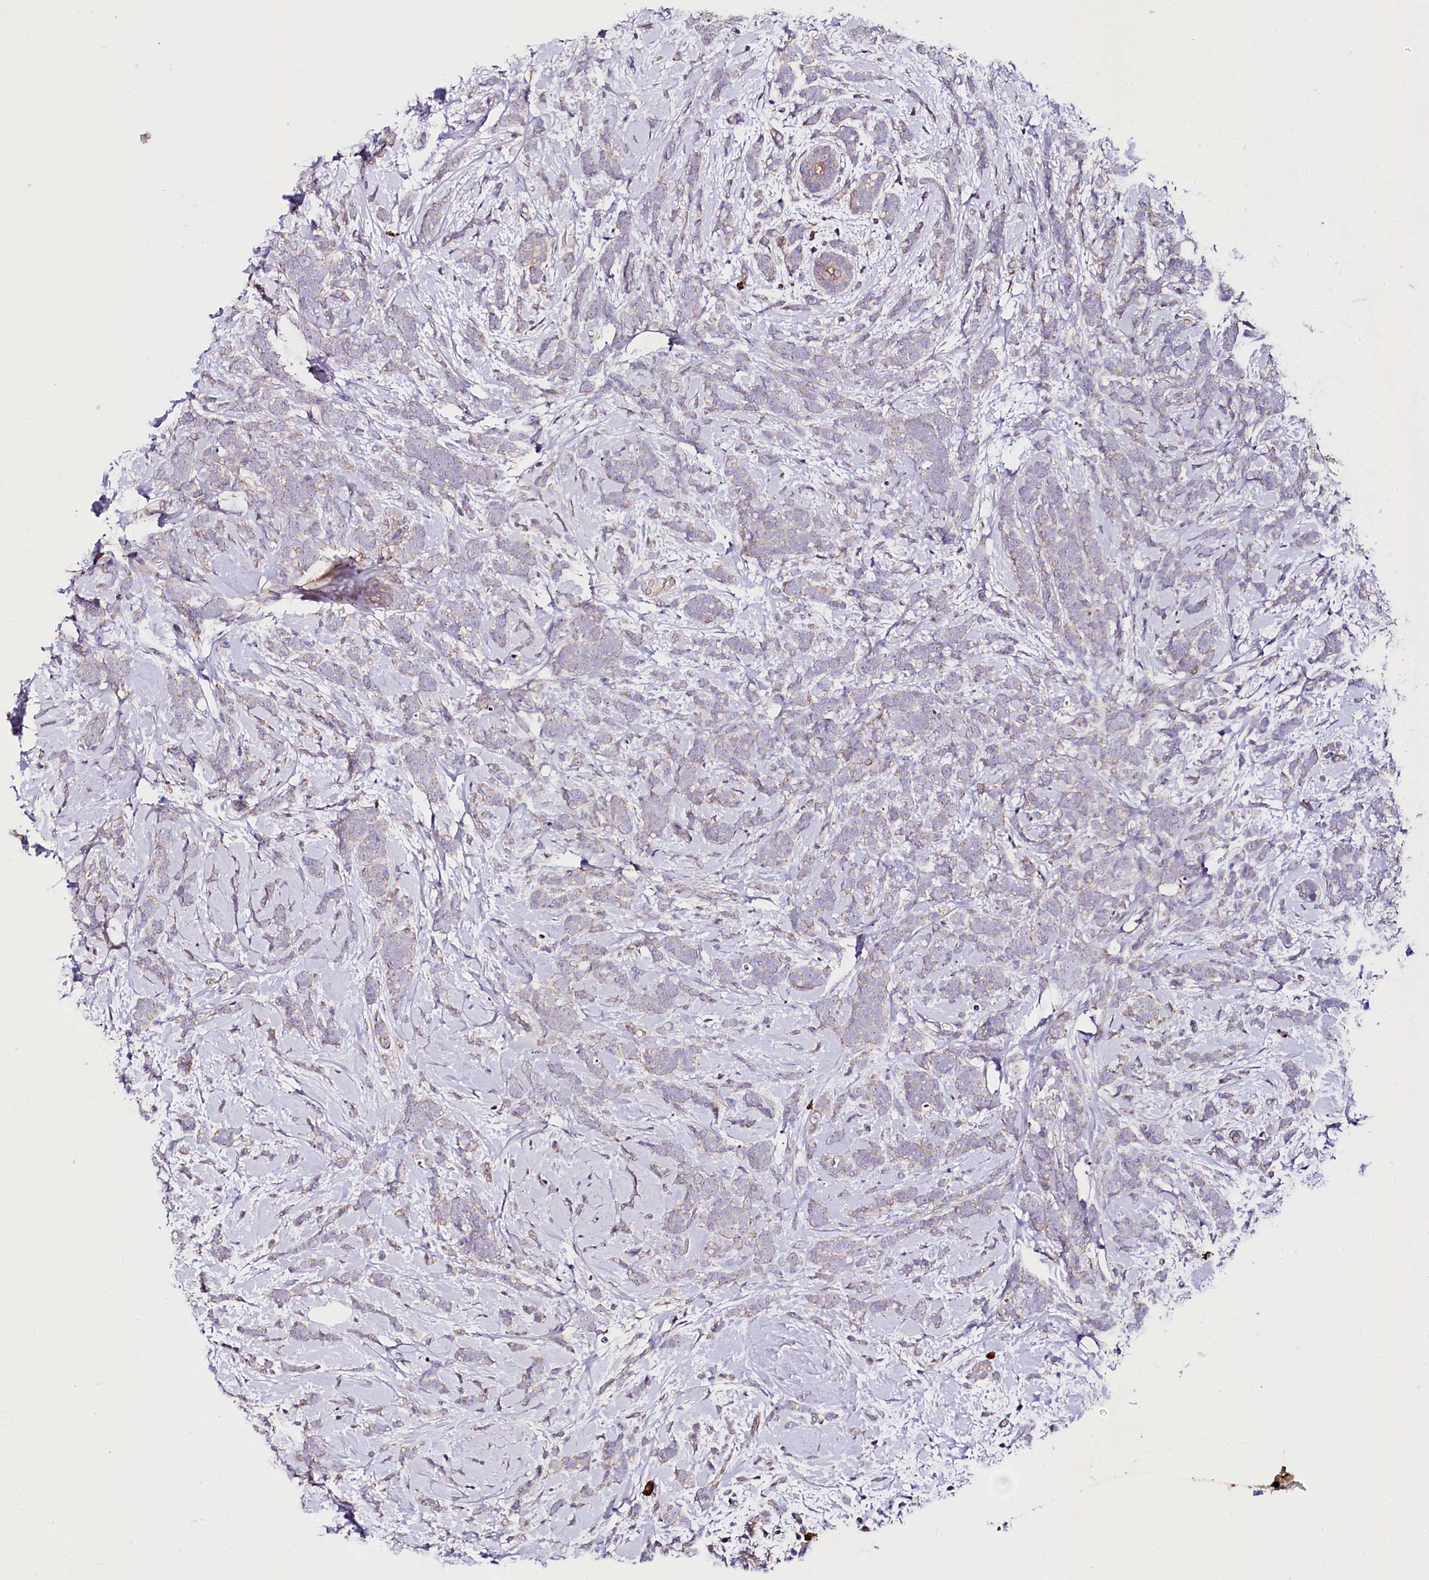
{"staining": {"intensity": "negative", "quantity": "none", "location": "none"}, "tissue": "breast cancer", "cell_type": "Tumor cells", "image_type": "cancer", "snomed": [{"axis": "morphology", "description": "Lobular carcinoma"}, {"axis": "topography", "description": "Breast"}], "caption": "Immunohistochemistry of breast cancer (lobular carcinoma) shows no staining in tumor cells.", "gene": "ZNF45", "patient": {"sex": "female", "age": 58}}